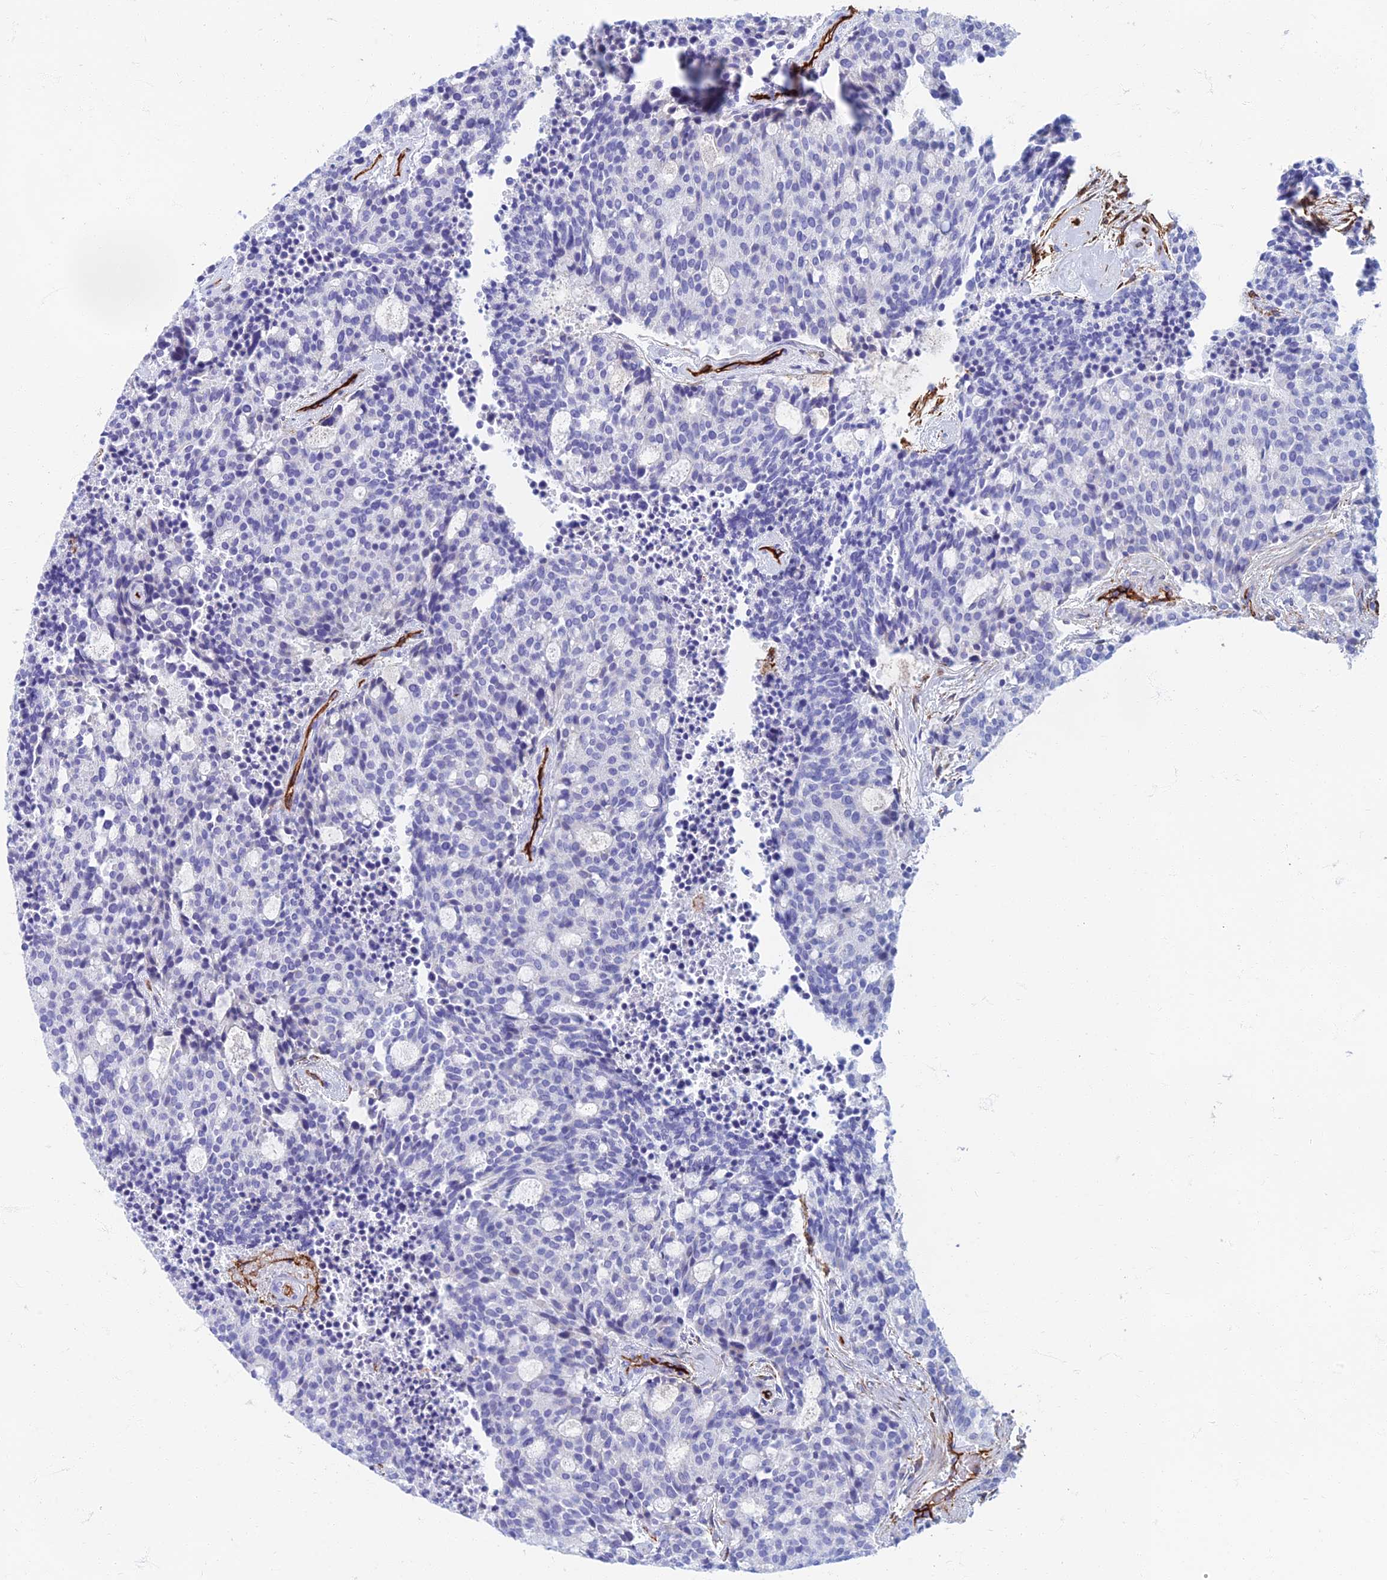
{"staining": {"intensity": "negative", "quantity": "none", "location": "none"}, "tissue": "carcinoid", "cell_type": "Tumor cells", "image_type": "cancer", "snomed": [{"axis": "morphology", "description": "Carcinoid, malignant, NOS"}, {"axis": "topography", "description": "Pancreas"}], "caption": "Tumor cells show no significant expression in malignant carcinoid. (DAB immunohistochemistry, high magnification).", "gene": "ETFRF1", "patient": {"sex": "female", "age": 54}}